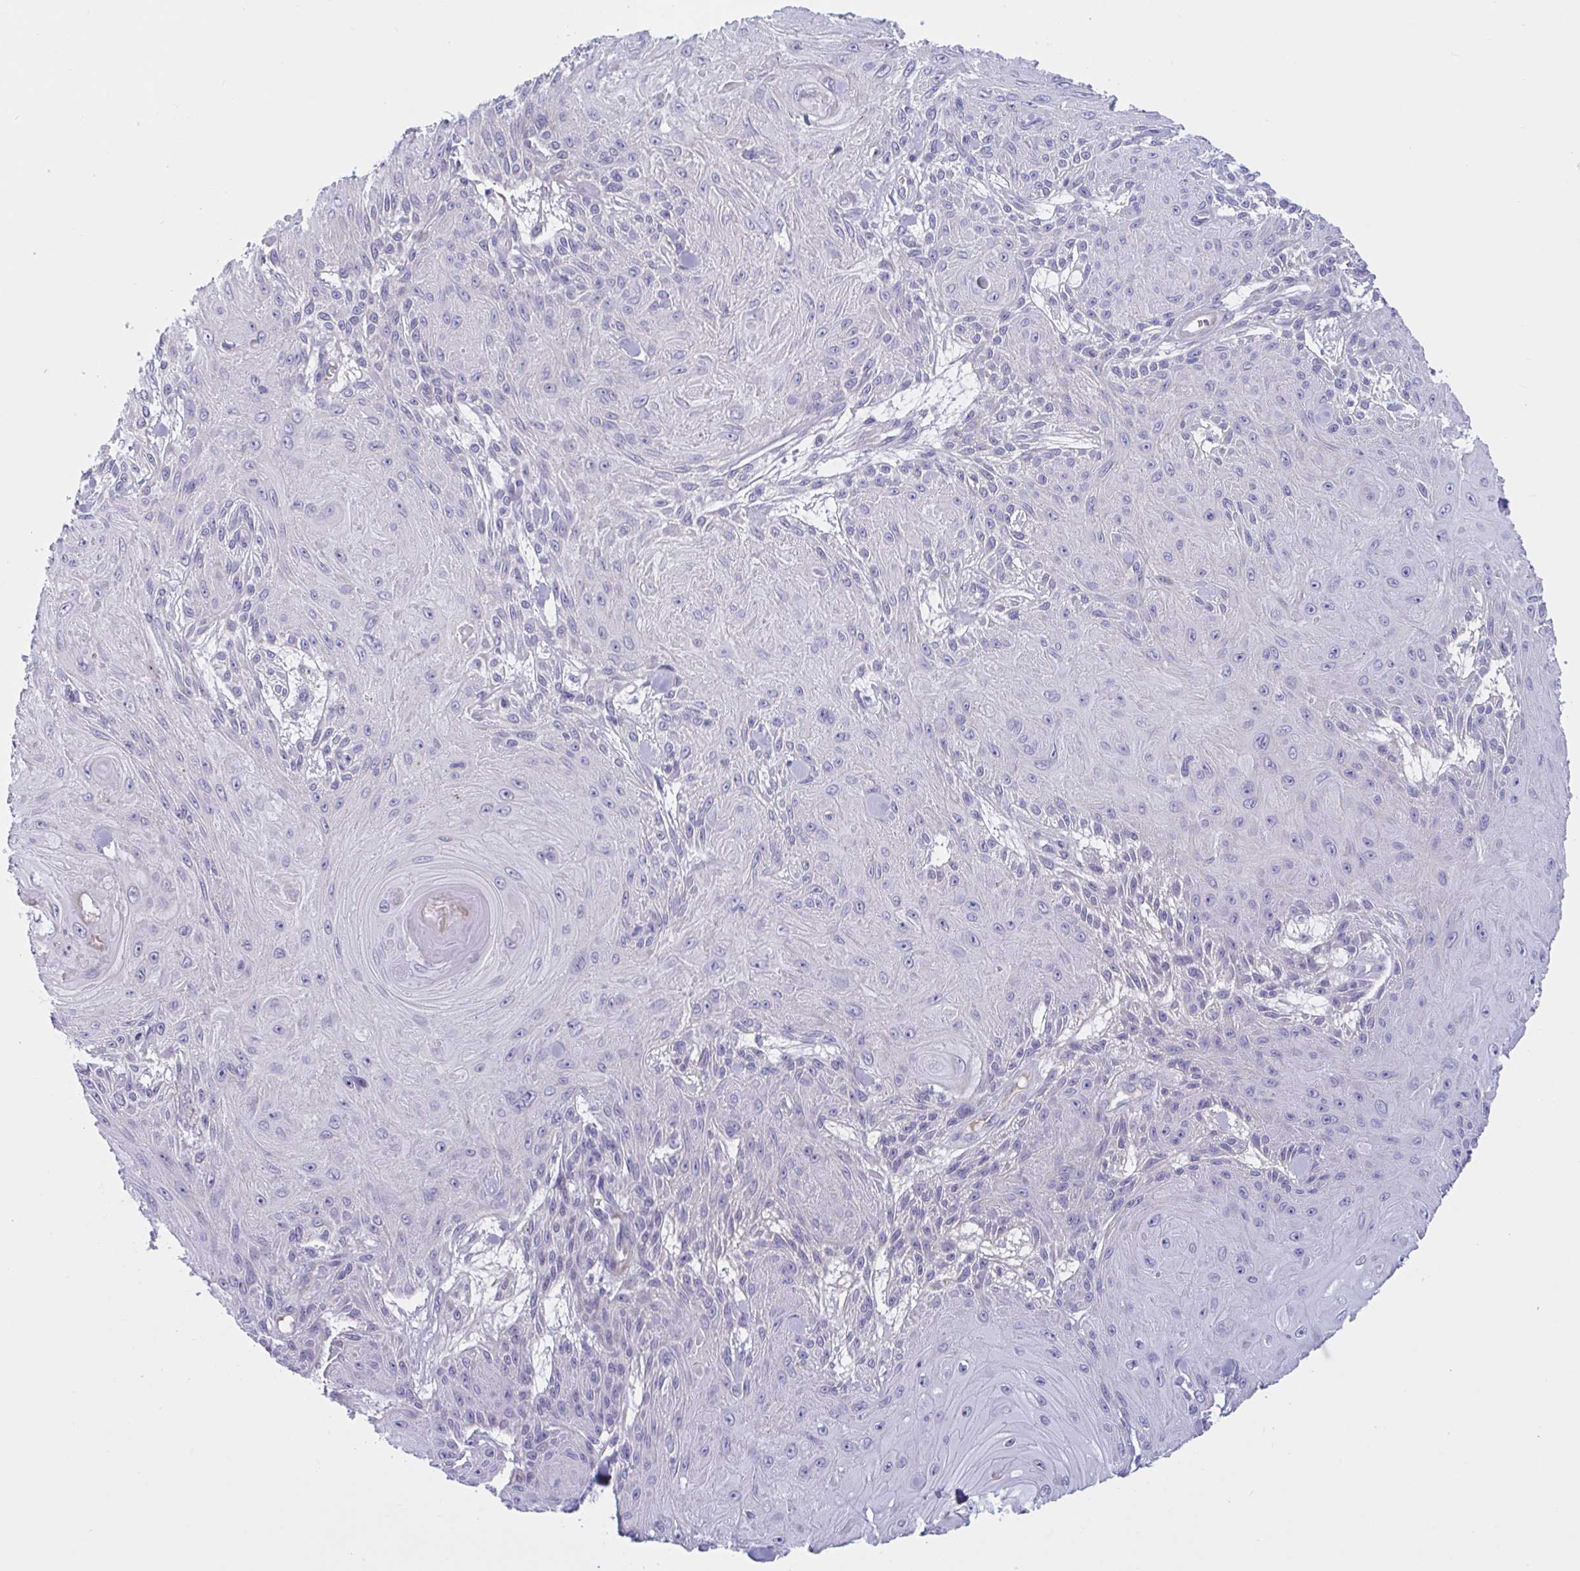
{"staining": {"intensity": "negative", "quantity": "none", "location": "none"}, "tissue": "skin cancer", "cell_type": "Tumor cells", "image_type": "cancer", "snomed": [{"axis": "morphology", "description": "Squamous cell carcinoma, NOS"}, {"axis": "topography", "description": "Skin"}], "caption": "An immunohistochemistry histopathology image of skin squamous cell carcinoma is shown. There is no staining in tumor cells of skin squamous cell carcinoma.", "gene": "MS4A14", "patient": {"sex": "male", "age": 88}}